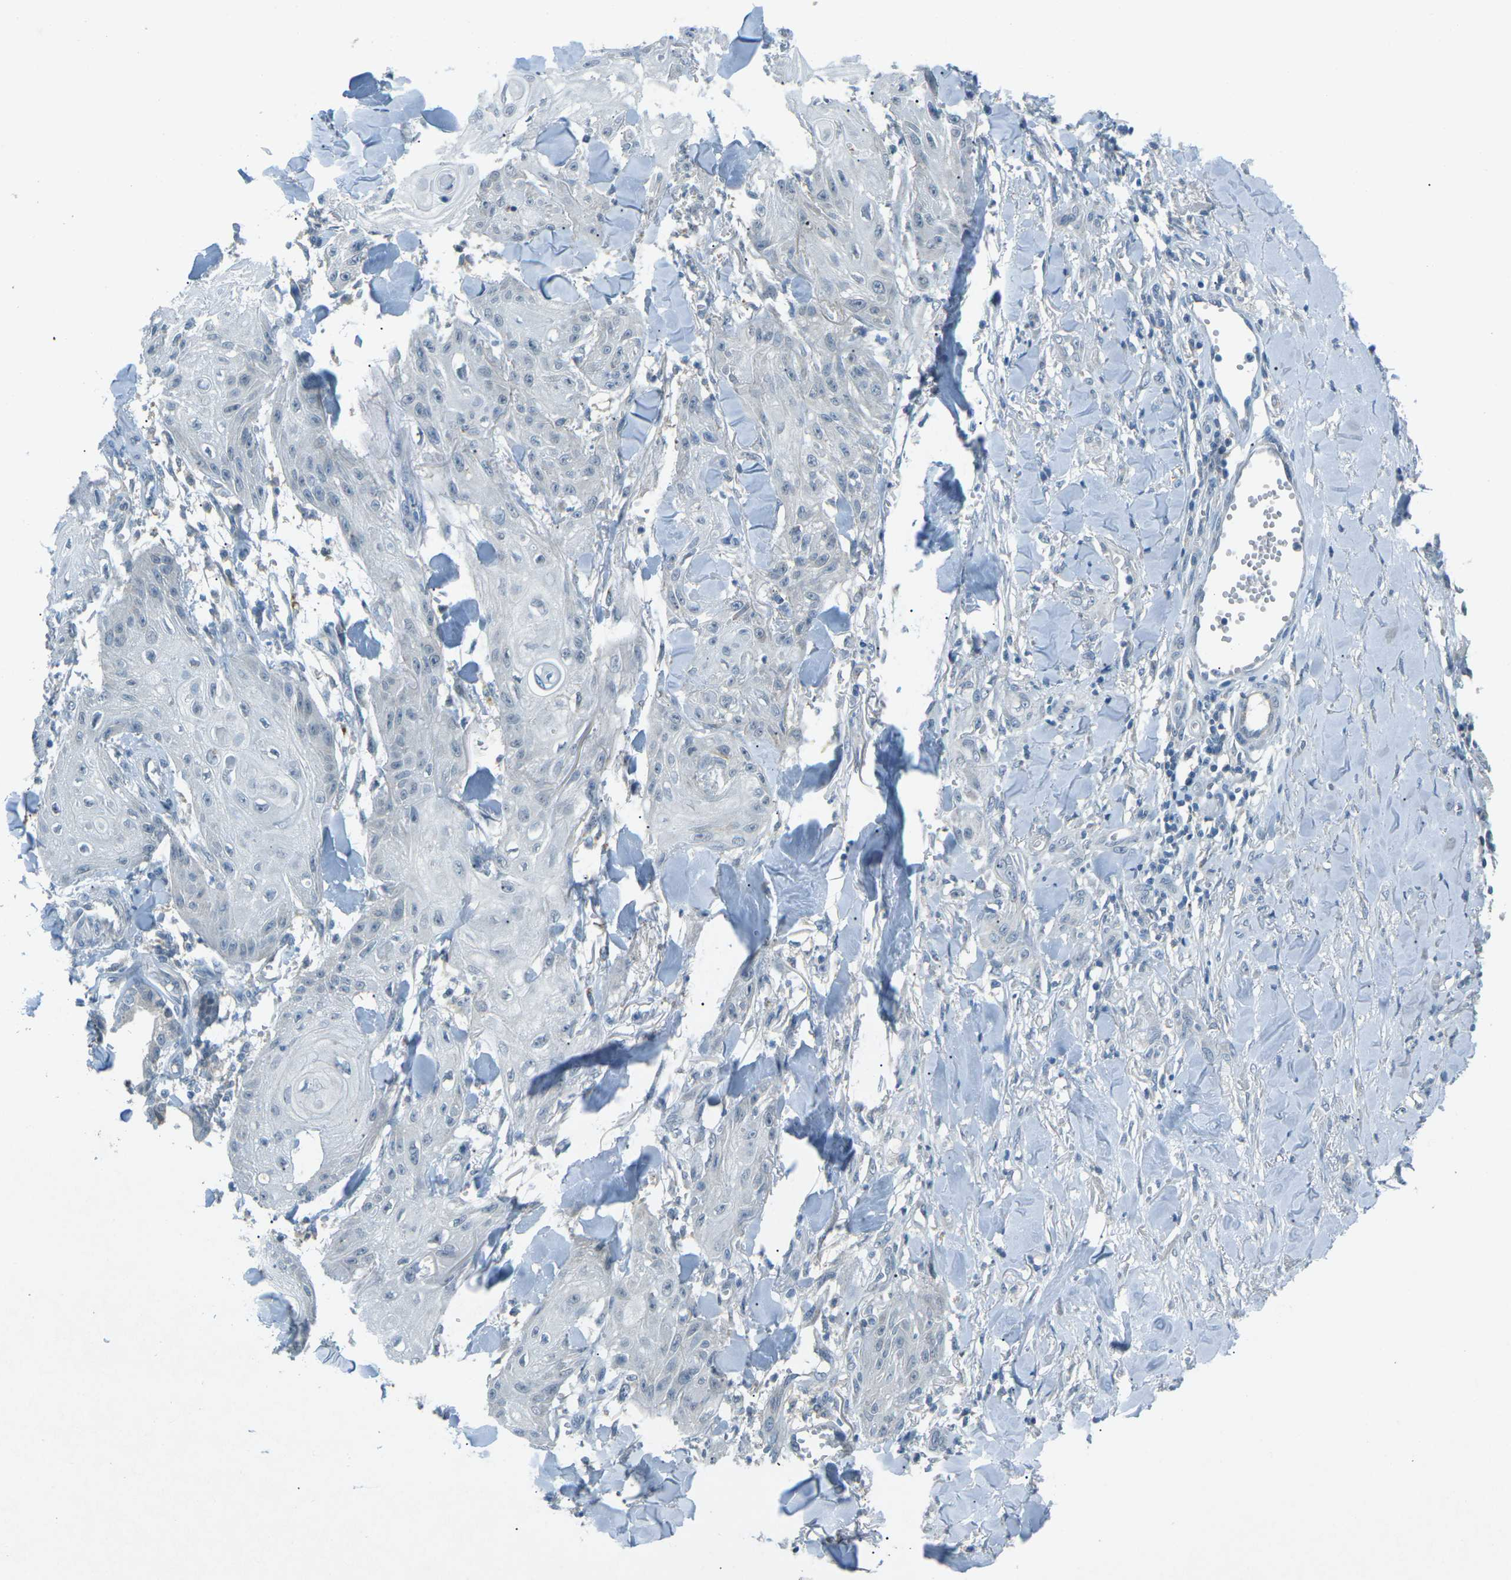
{"staining": {"intensity": "negative", "quantity": "none", "location": "none"}, "tissue": "skin cancer", "cell_type": "Tumor cells", "image_type": "cancer", "snomed": [{"axis": "morphology", "description": "Squamous cell carcinoma, NOS"}, {"axis": "topography", "description": "Skin"}], "caption": "The micrograph shows no significant positivity in tumor cells of squamous cell carcinoma (skin).", "gene": "PRKCA", "patient": {"sex": "male", "age": 74}}